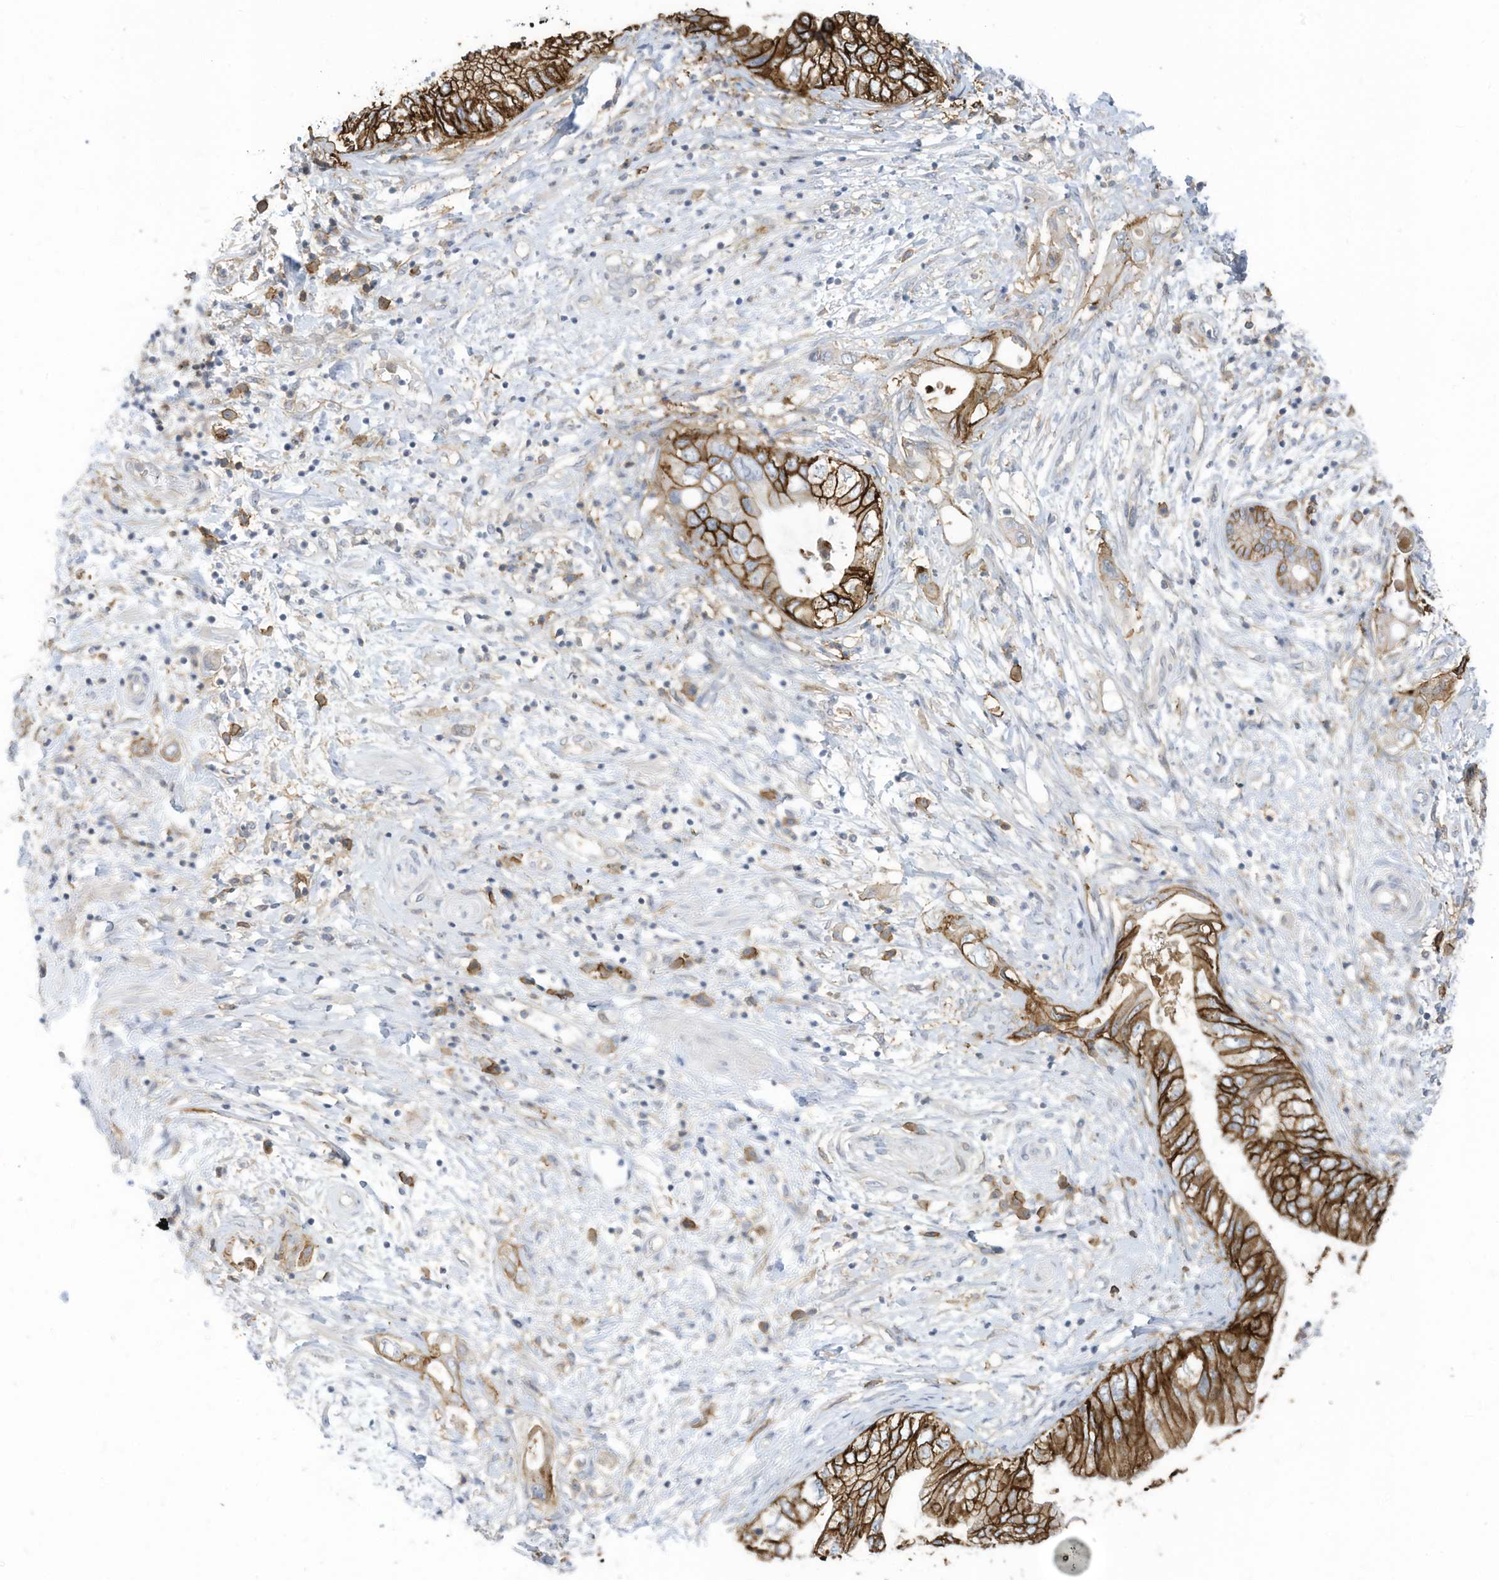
{"staining": {"intensity": "strong", "quantity": ">75%", "location": "cytoplasmic/membranous"}, "tissue": "pancreatic cancer", "cell_type": "Tumor cells", "image_type": "cancer", "snomed": [{"axis": "morphology", "description": "Adenocarcinoma, NOS"}, {"axis": "topography", "description": "Pancreas"}], "caption": "High-power microscopy captured an immunohistochemistry (IHC) micrograph of pancreatic cancer, revealing strong cytoplasmic/membranous expression in approximately >75% of tumor cells.", "gene": "SLC1A5", "patient": {"sex": "female", "age": 73}}